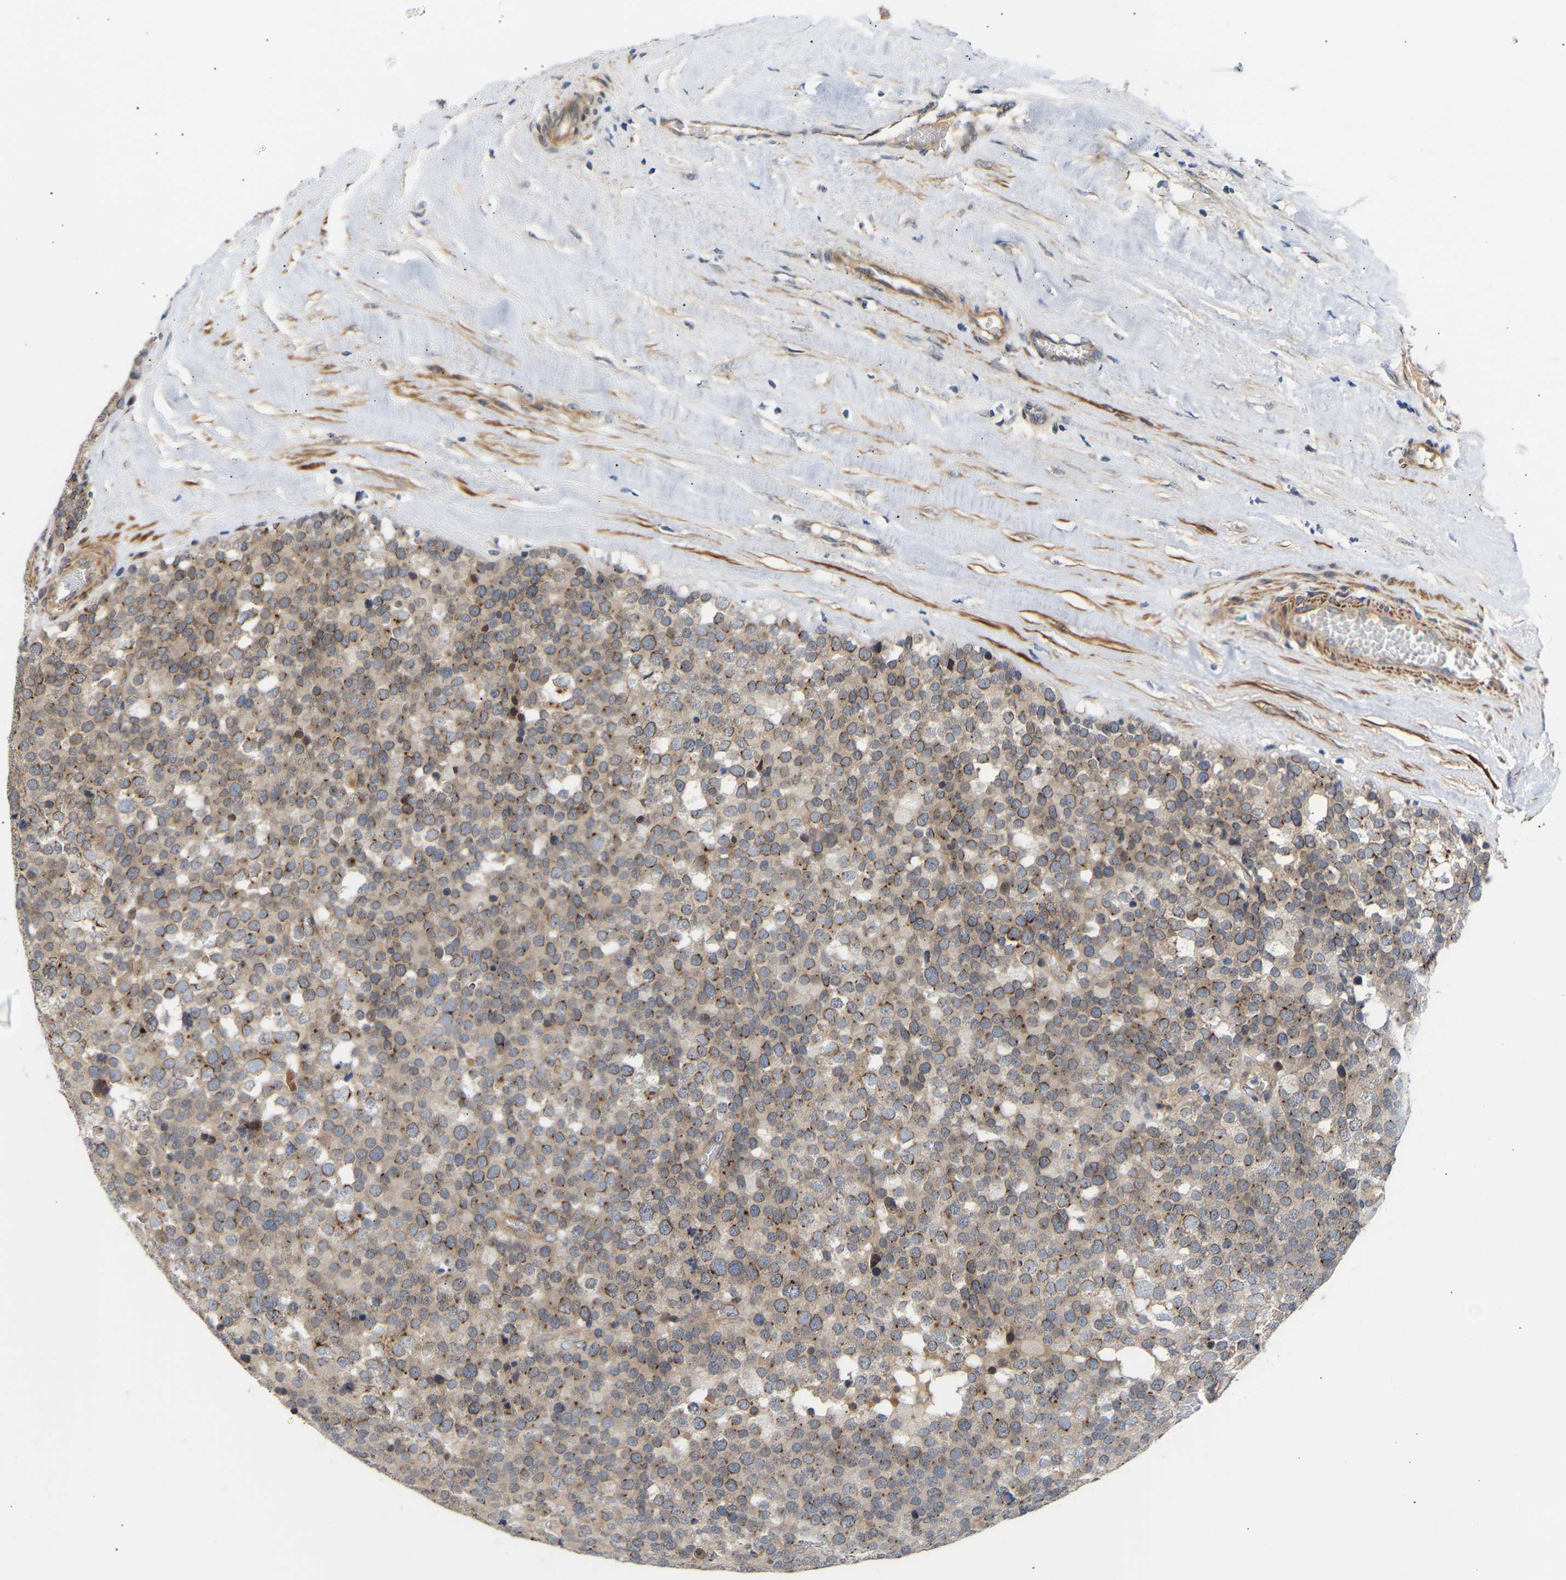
{"staining": {"intensity": "moderate", "quantity": ">75%", "location": "cytoplasmic/membranous"}, "tissue": "testis cancer", "cell_type": "Tumor cells", "image_type": "cancer", "snomed": [{"axis": "morphology", "description": "Normal tissue, NOS"}, {"axis": "morphology", "description": "Seminoma, NOS"}, {"axis": "topography", "description": "Testis"}], "caption": "This is a histology image of immunohistochemistry (IHC) staining of seminoma (testis), which shows moderate staining in the cytoplasmic/membranous of tumor cells.", "gene": "KASH5", "patient": {"sex": "male", "age": 71}}